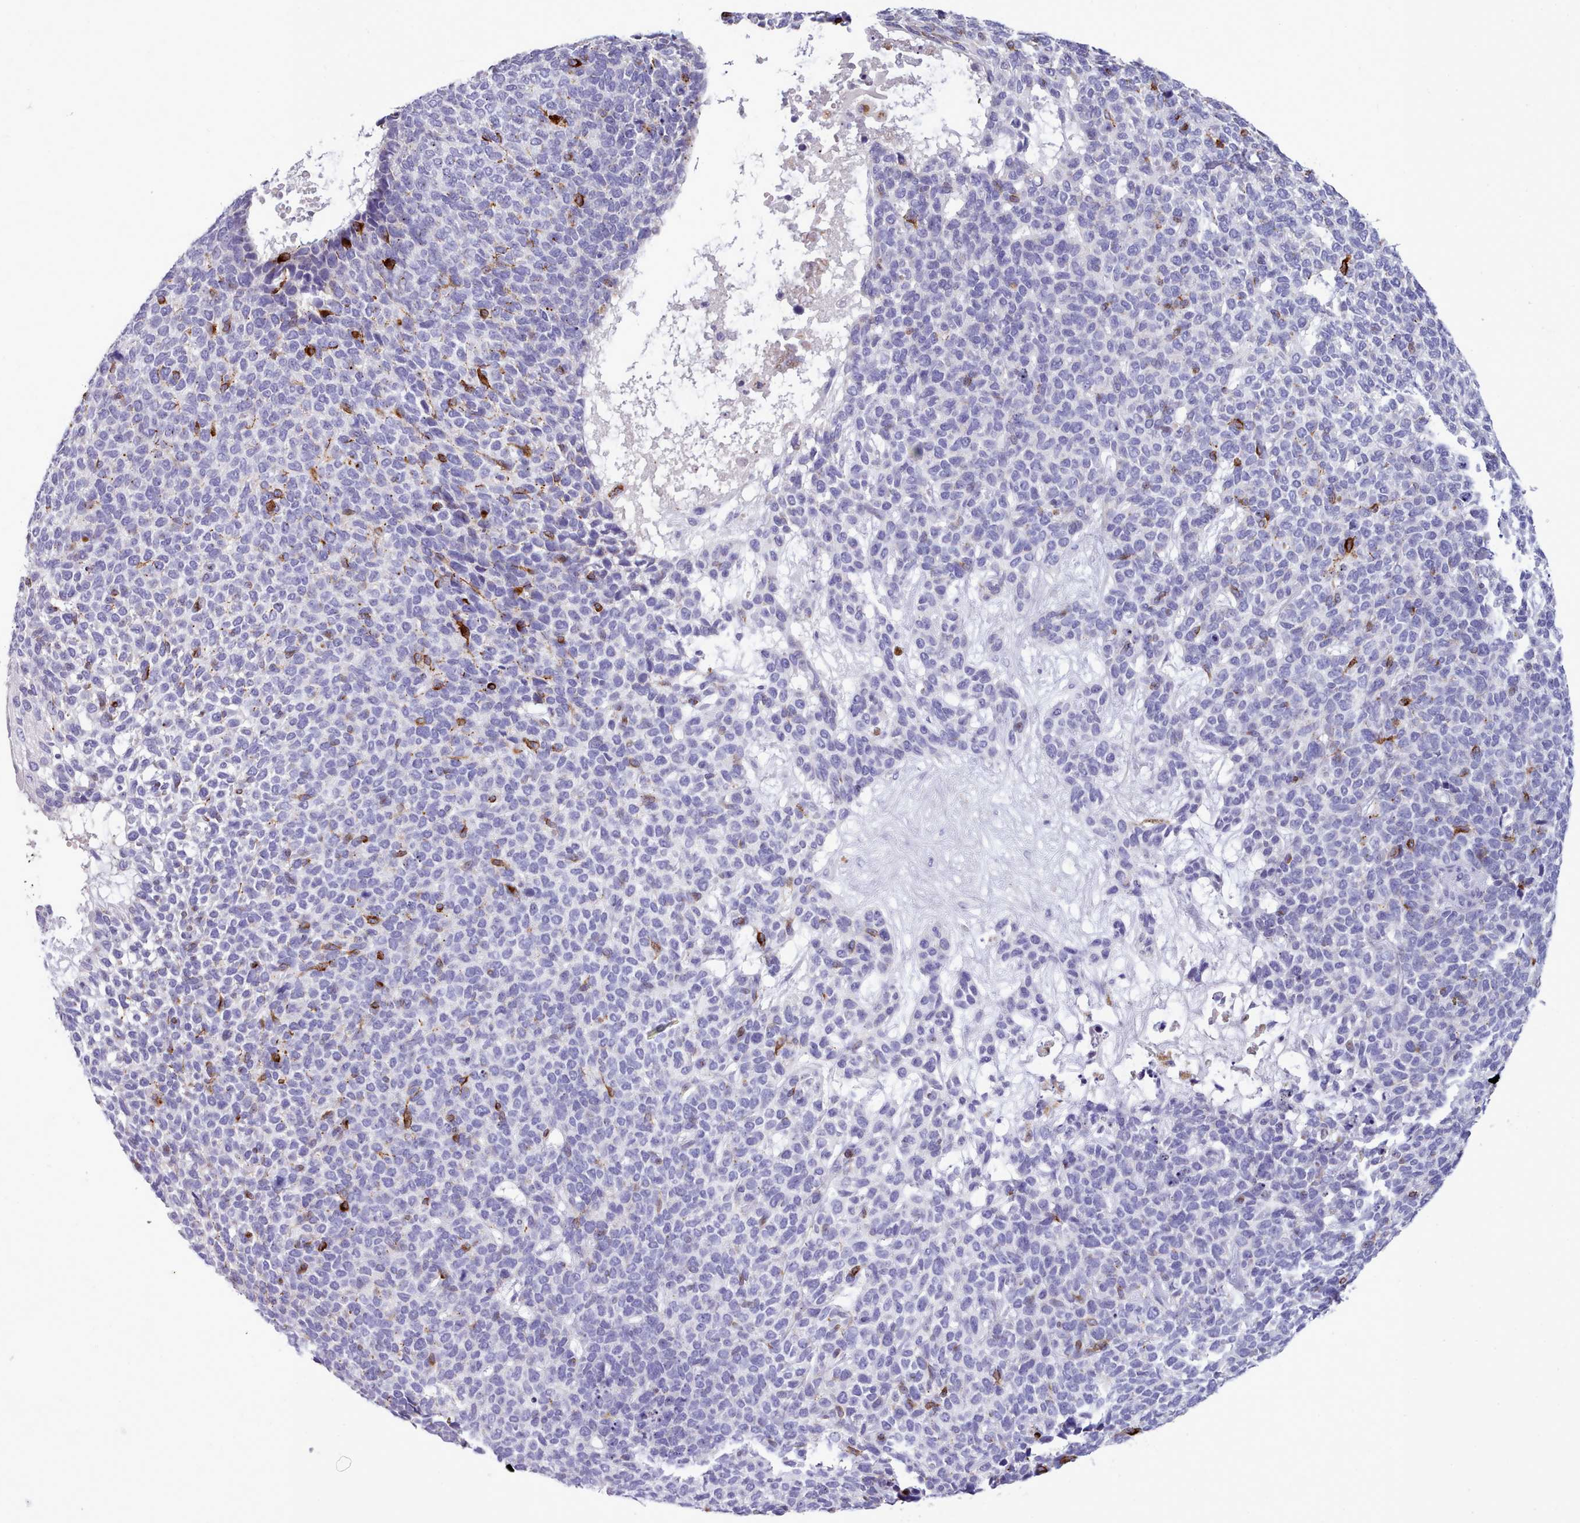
{"staining": {"intensity": "negative", "quantity": "none", "location": "none"}, "tissue": "skin cancer", "cell_type": "Tumor cells", "image_type": "cancer", "snomed": [{"axis": "morphology", "description": "Basal cell carcinoma"}, {"axis": "topography", "description": "Skin"}], "caption": "An IHC photomicrograph of skin cancer (basal cell carcinoma) is shown. There is no staining in tumor cells of skin cancer (basal cell carcinoma).", "gene": "CYP2A13", "patient": {"sex": "female", "age": 84}}